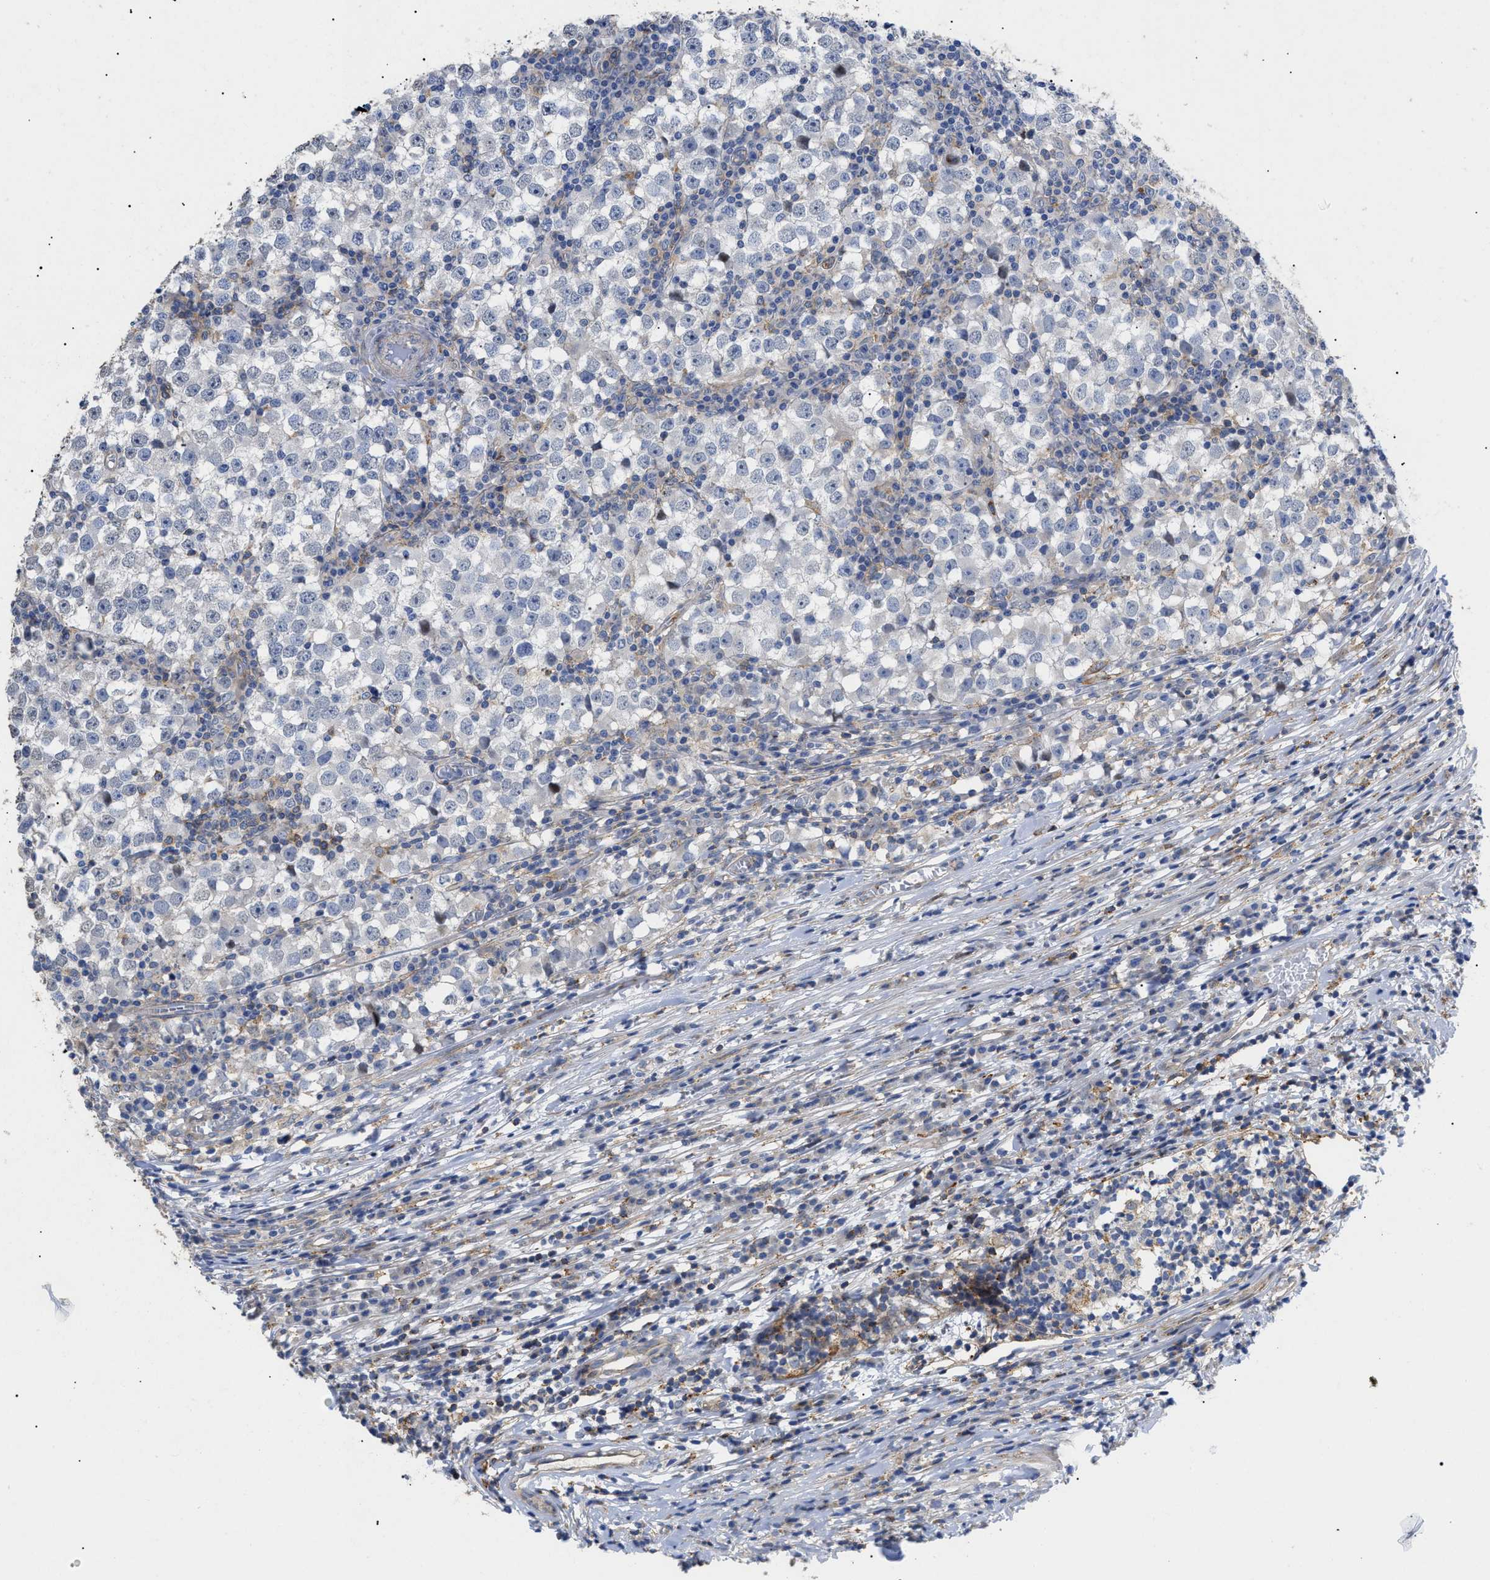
{"staining": {"intensity": "negative", "quantity": "none", "location": "none"}, "tissue": "testis cancer", "cell_type": "Tumor cells", "image_type": "cancer", "snomed": [{"axis": "morphology", "description": "Seminoma, NOS"}, {"axis": "topography", "description": "Testis"}], "caption": "Immunohistochemical staining of seminoma (testis) reveals no significant expression in tumor cells. (DAB immunohistochemistry, high magnification).", "gene": "SFXN5", "patient": {"sex": "male", "age": 65}}